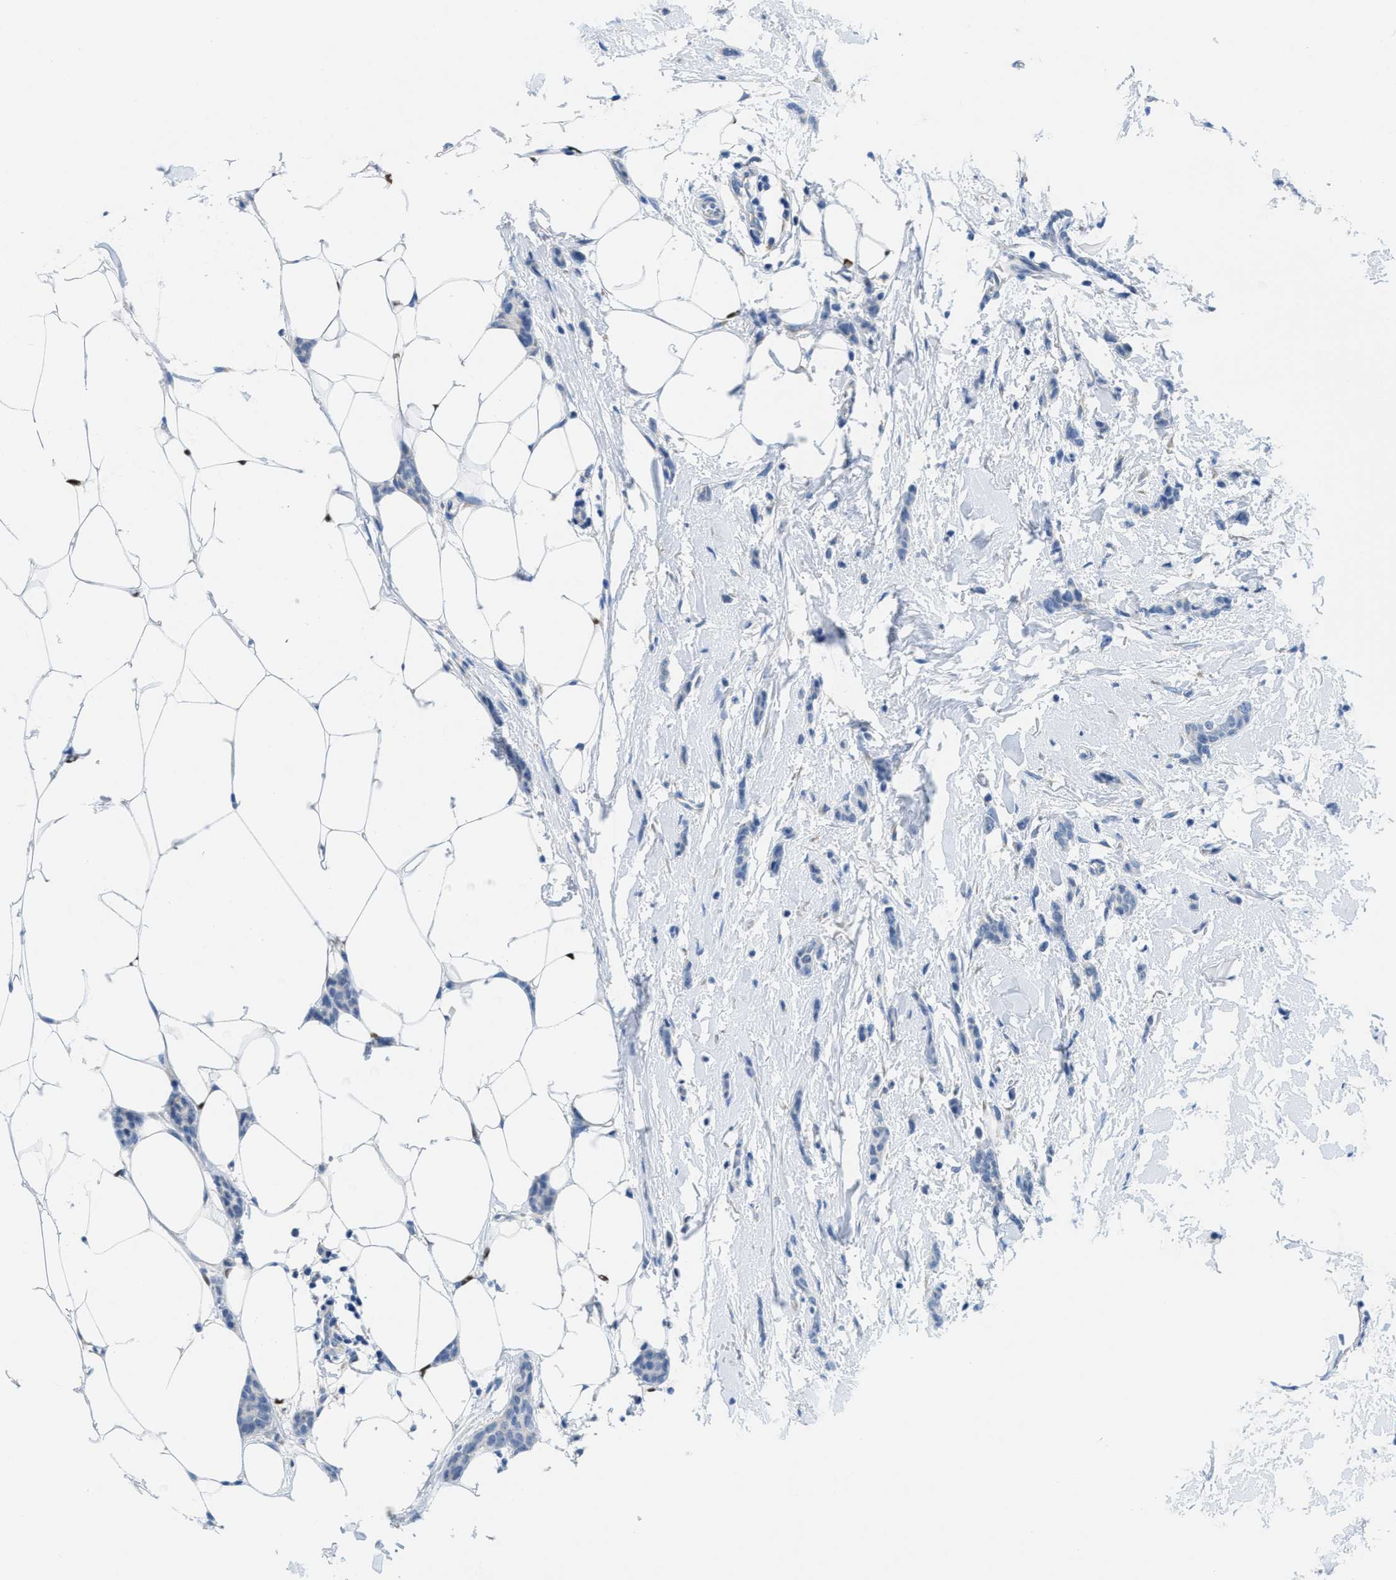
{"staining": {"intensity": "negative", "quantity": "none", "location": "none"}, "tissue": "breast cancer", "cell_type": "Tumor cells", "image_type": "cancer", "snomed": [{"axis": "morphology", "description": "Lobular carcinoma"}, {"axis": "topography", "description": "Skin"}, {"axis": "topography", "description": "Breast"}], "caption": "A photomicrograph of human lobular carcinoma (breast) is negative for staining in tumor cells. The staining is performed using DAB (3,3'-diaminobenzidine) brown chromogen with nuclei counter-stained in using hematoxylin.", "gene": "PTDSS1", "patient": {"sex": "female", "age": 46}}